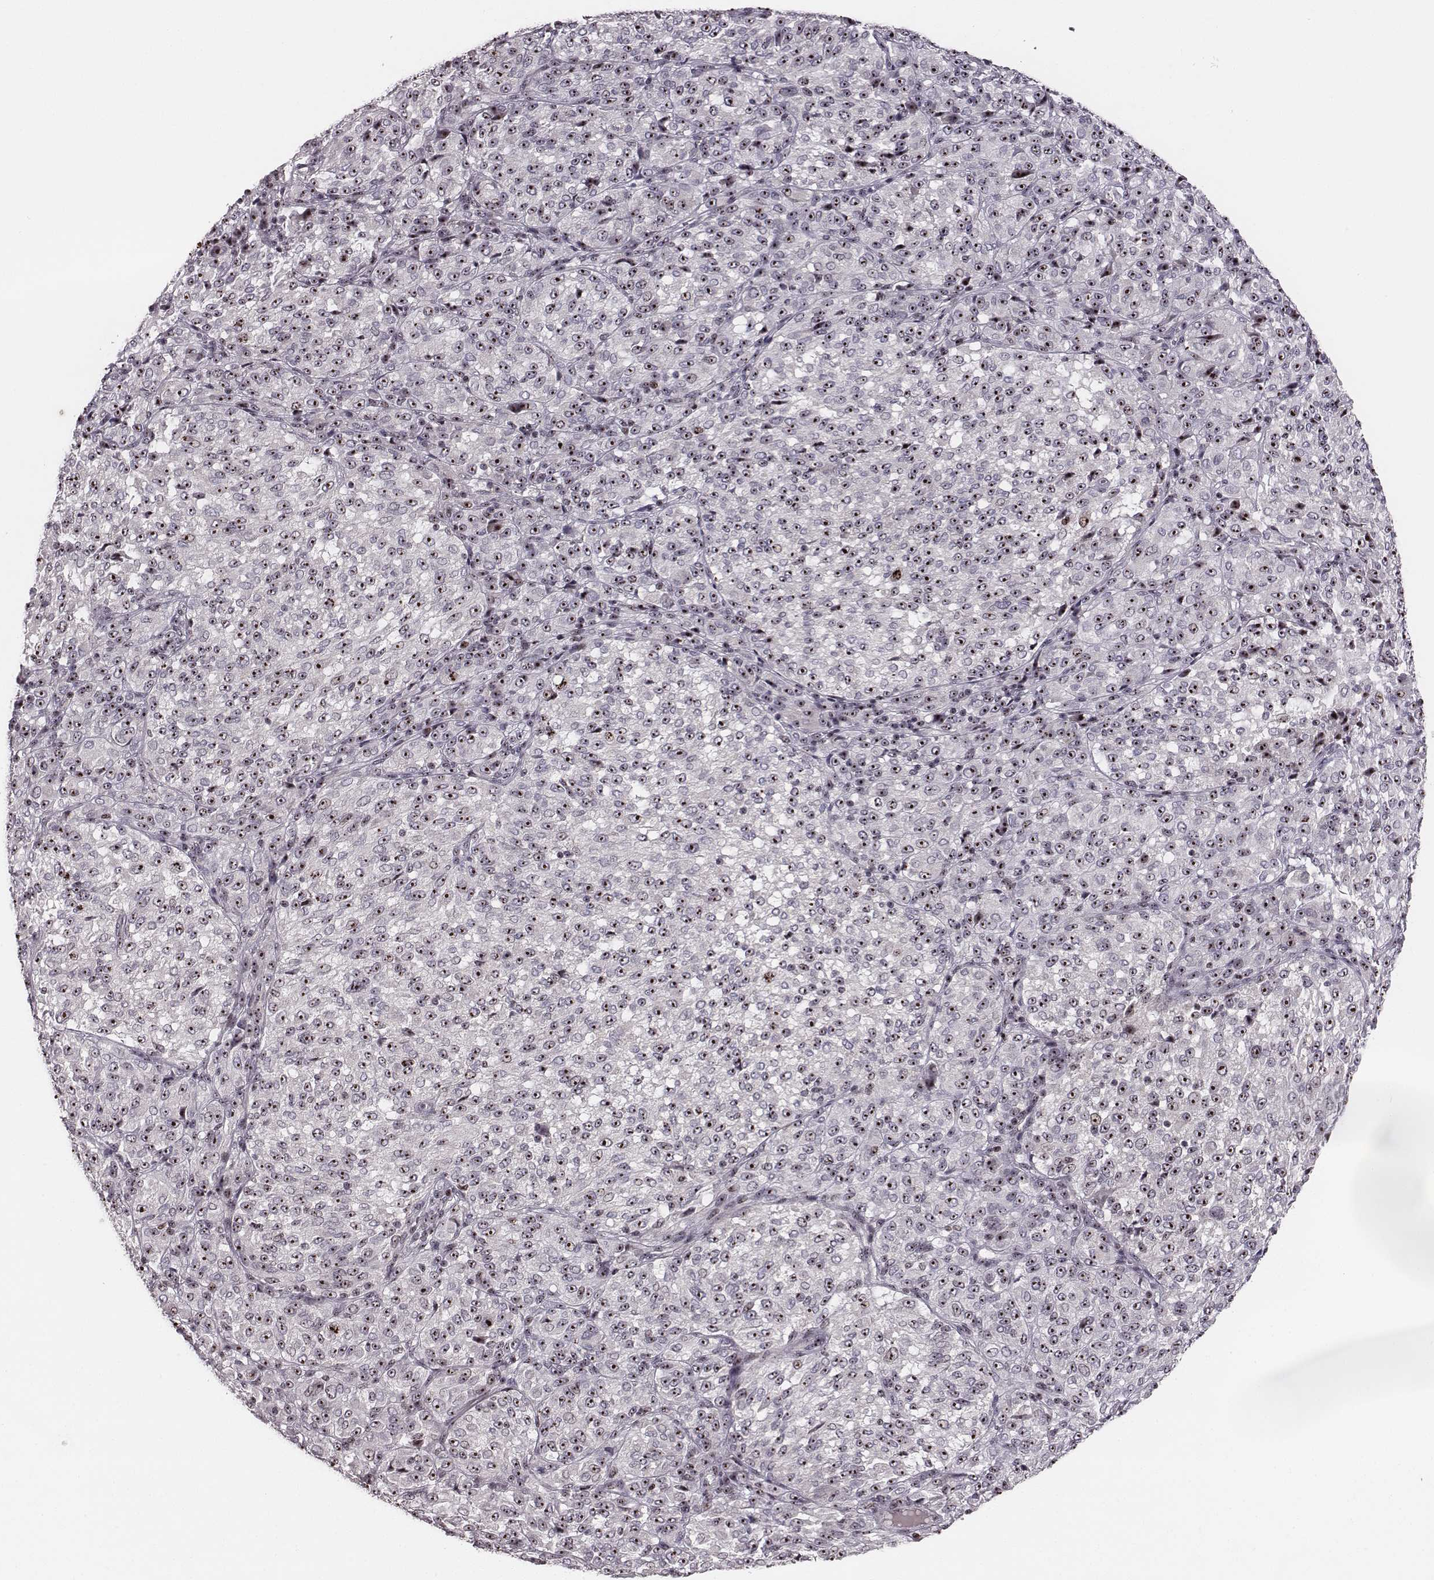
{"staining": {"intensity": "moderate", "quantity": ">75%", "location": "nuclear"}, "tissue": "melanoma", "cell_type": "Tumor cells", "image_type": "cancer", "snomed": [{"axis": "morphology", "description": "Malignant melanoma, Metastatic site"}, {"axis": "topography", "description": "Brain"}], "caption": "Protein expression analysis of human melanoma reveals moderate nuclear expression in about >75% of tumor cells.", "gene": "NOP56", "patient": {"sex": "female", "age": 56}}